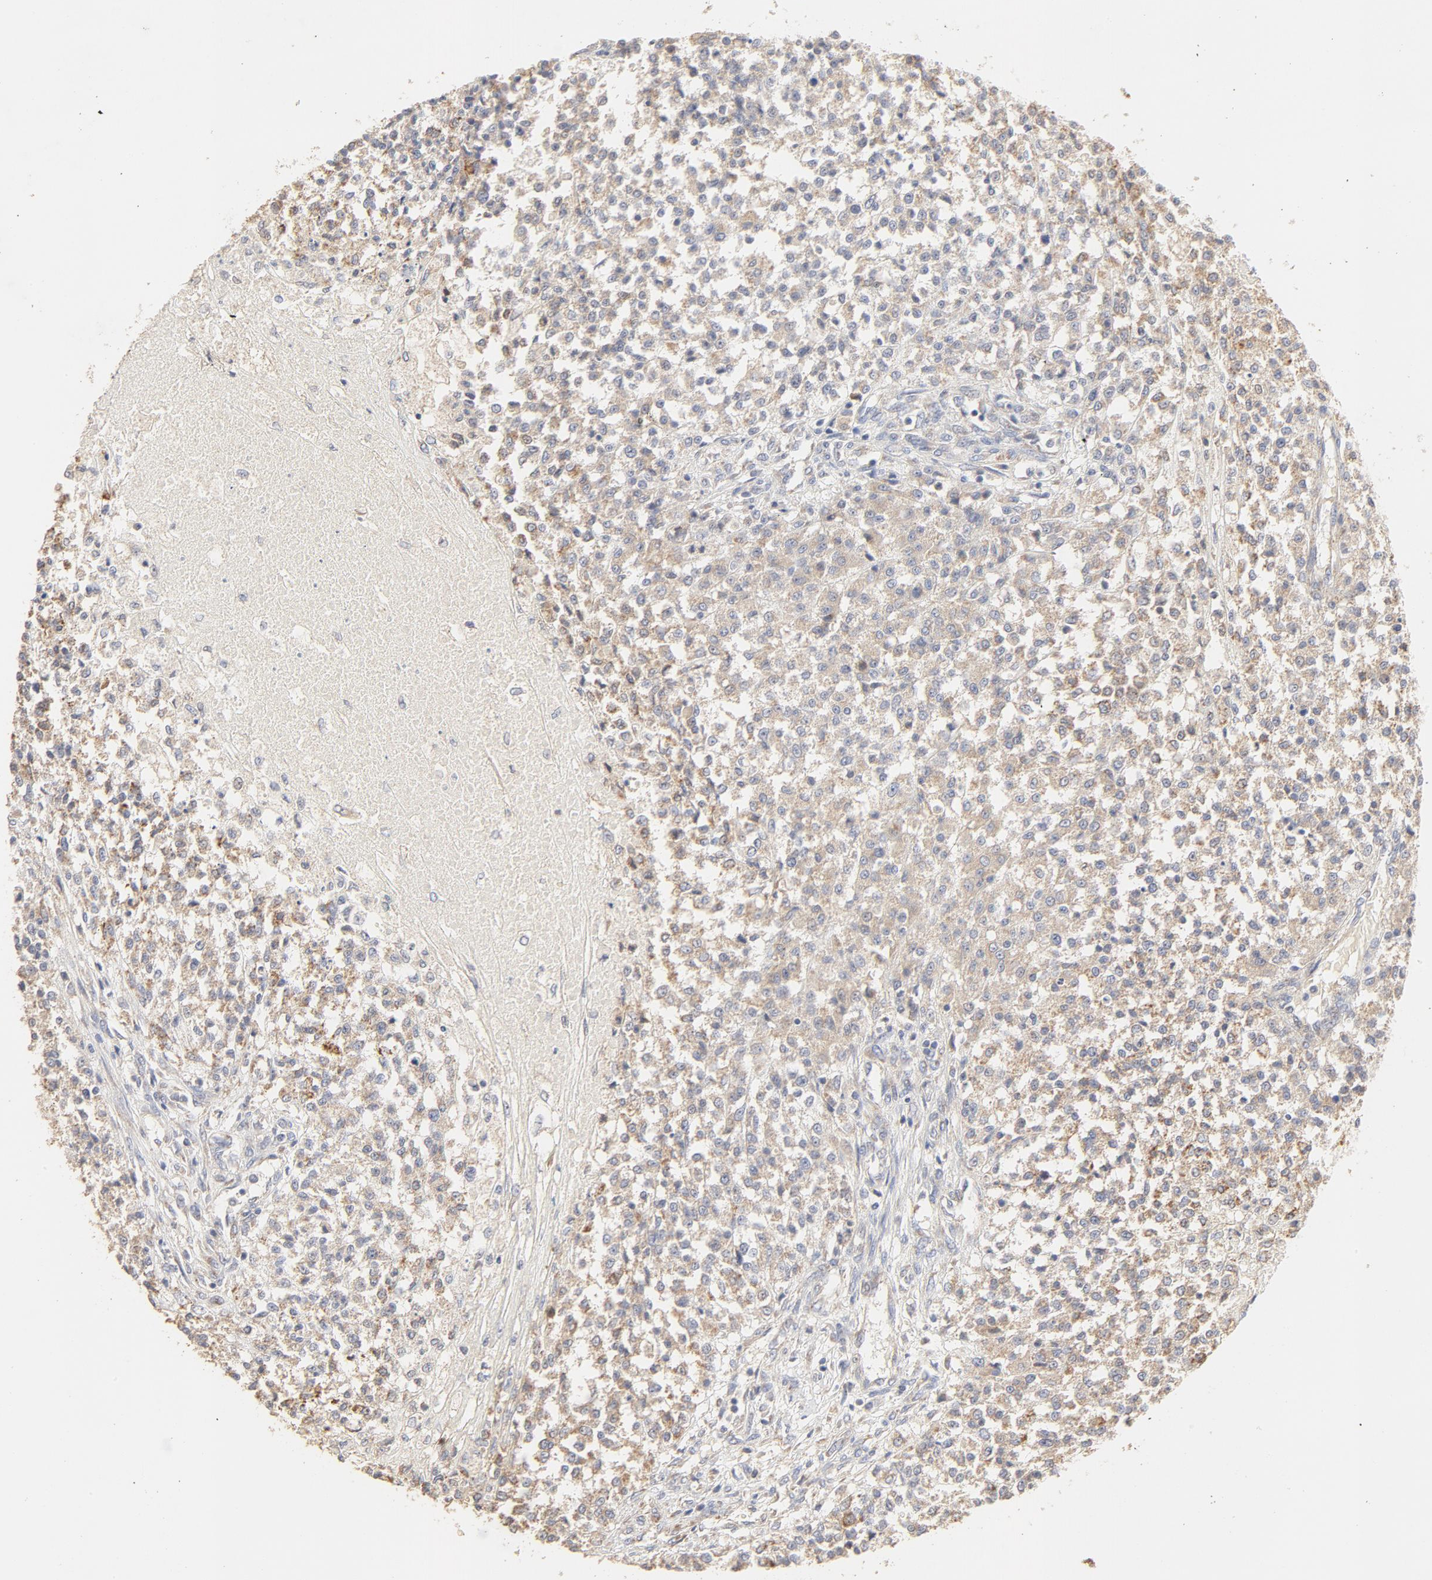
{"staining": {"intensity": "negative", "quantity": "none", "location": "none"}, "tissue": "testis cancer", "cell_type": "Tumor cells", "image_type": "cancer", "snomed": [{"axis": "morphology", "description": "Seminoma, NOS"}, {"axis": "topography", "description": "Testis"}], "caption": "High magnification brightfield microscopy of testis cancer stained with DAB (3,3'-diaminobenzidine) (brown) and counterstained with hematoxylin (blue): tumor cells show no significant expression.", "gene": "FCGBP", "patient": {"sex": "male", "age": 59}}